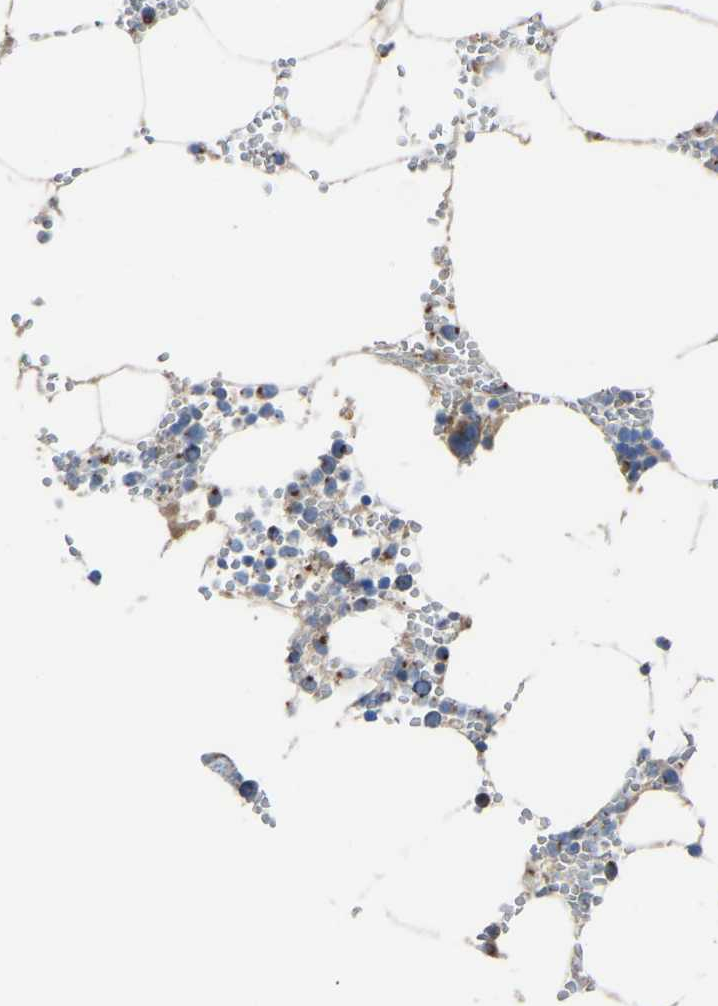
{"staining": {"intensity": "moderate", "quantity": "<25%", "location": "cytoplasmic/membranous"}, "tissue": "bone marrow", "cell_type": "Hematopoietic cells", "image_type": "normal", "snomed": [{"axis": "morphology", "description": "Normal tissue, NOS"}, {"axis": "topography", "description": "Bone marrow"}], "caption": "The immunohistochemical stain shows moderate cytoplasmic/membranous expression in hematopoietic cells of normal bone marrow. (DAB IHC, brown staining for protein, blue staining for nuclei).", "gene": "CANT1", "patient": {"sex": "male", "age": 70}}